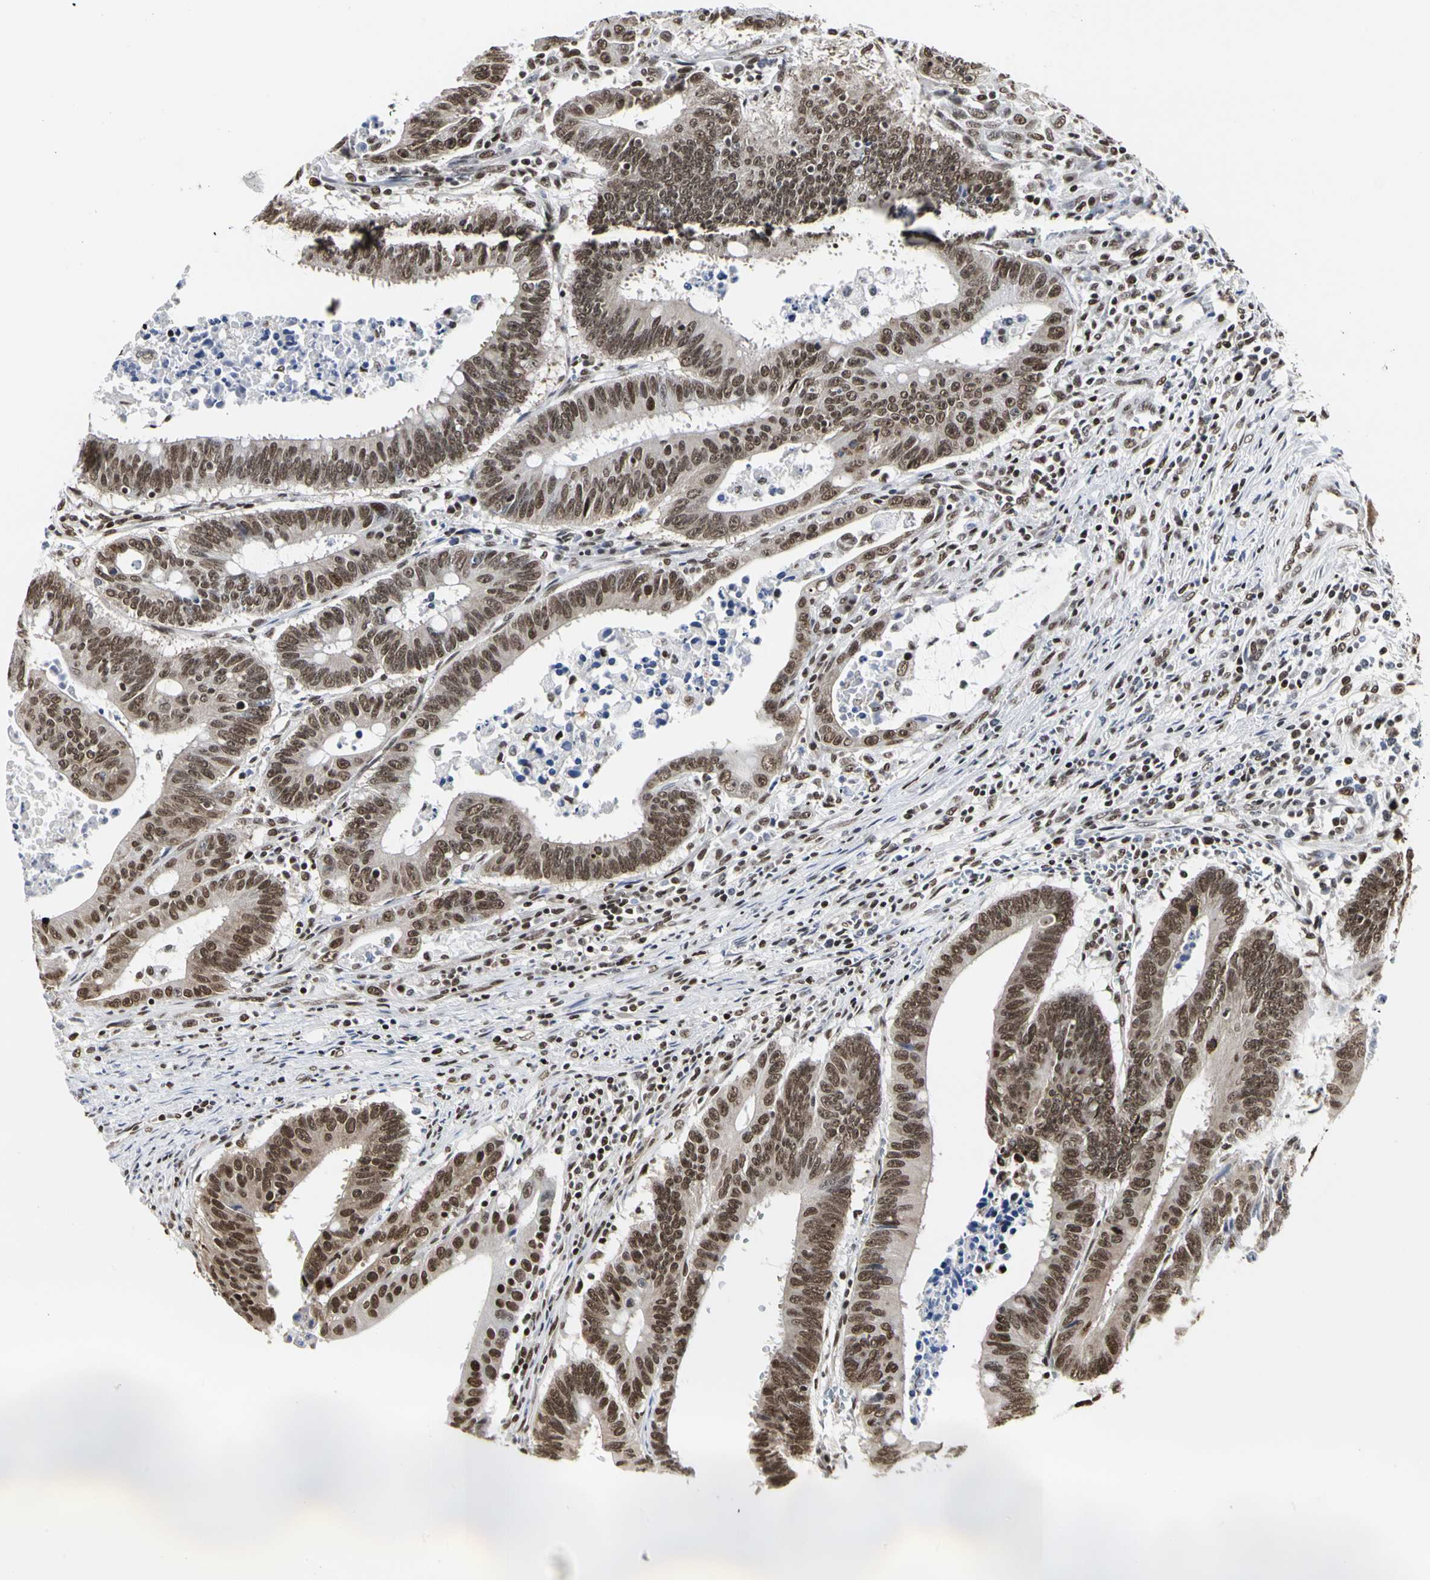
{"staining": {"intensity": "strong", "quantity": ">75%", "location": "nuclear"}, "tissue": "colorectal cancer", "cell_type": "Tumor cells", "image_type": "cancer", "snomed": [{"axis": "morphology", "description": "Adenocarcinoma, NOS"}, {"axis": "topography", "description": "Colon"}], "caption": "Immunohistochemistry of human colorectal cancer reveals high levels of strong nuclear staining in about >75% of tumor cells.", "gene": "PRMT3", "patient": {"sex": "male", "age": 45}}